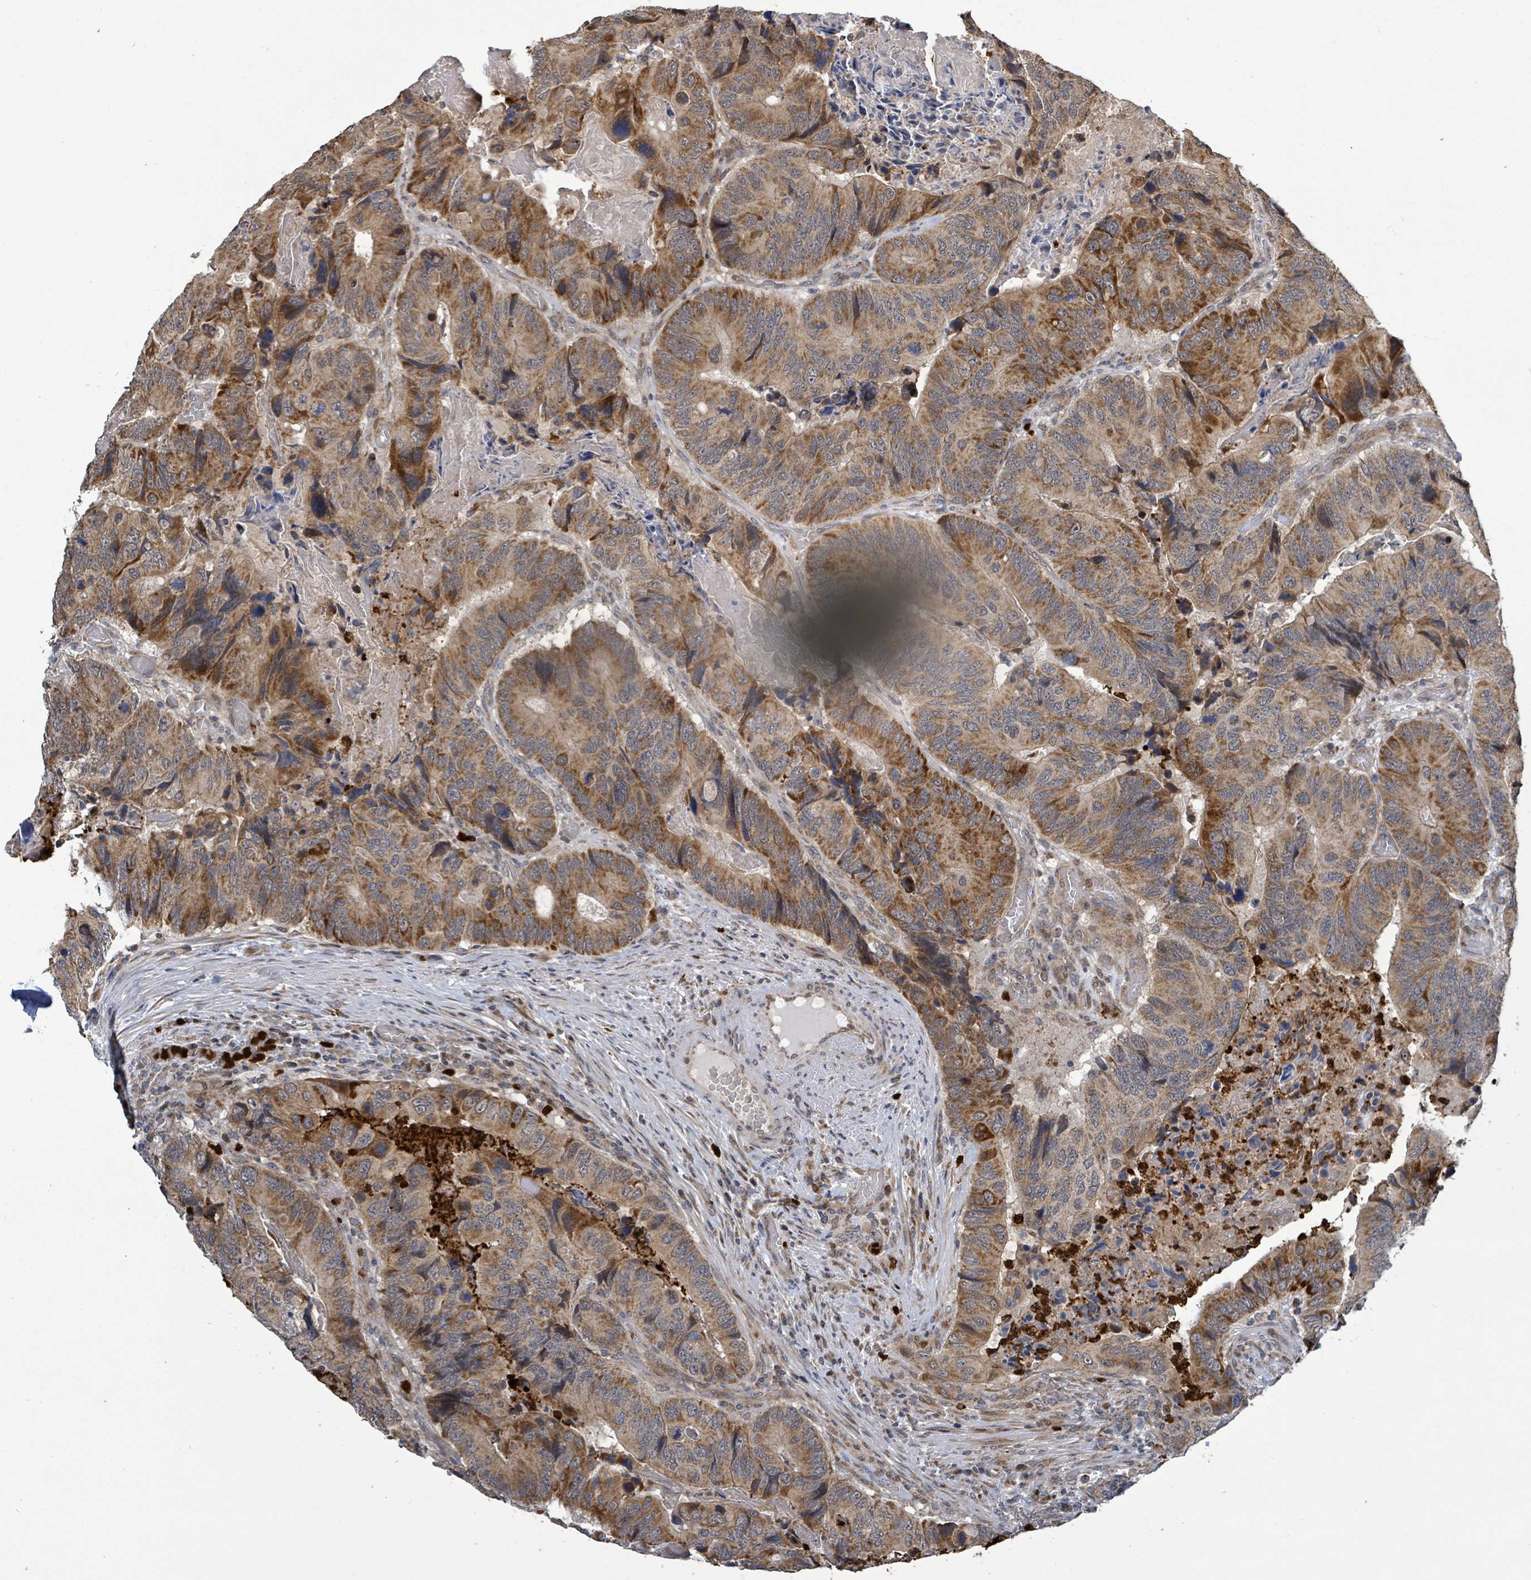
{"staining": {"intensity": "moderate", "quantity": ">75%", "location": "cytoplasmic/membranous"}, "tissue": "colorectal cancer", "cell_type": "Tumor cells", "image_type": "cancer", "snomed": [{"axis": "morphology", "description": "Adenocarcinoma, NOS"}, {"axis": "topography", "description": "Colon"}], "caption": "A brown stain highlights moderate cytoplasmic/membranous staining of a protein in human colorectal cancer (adenocarcinoma) tumor cells. (brown staining indicates protein expression, while blue staining denotes nuclei).", "gene": "COQ6", "patient": {"sex": "male", "age": 84}}